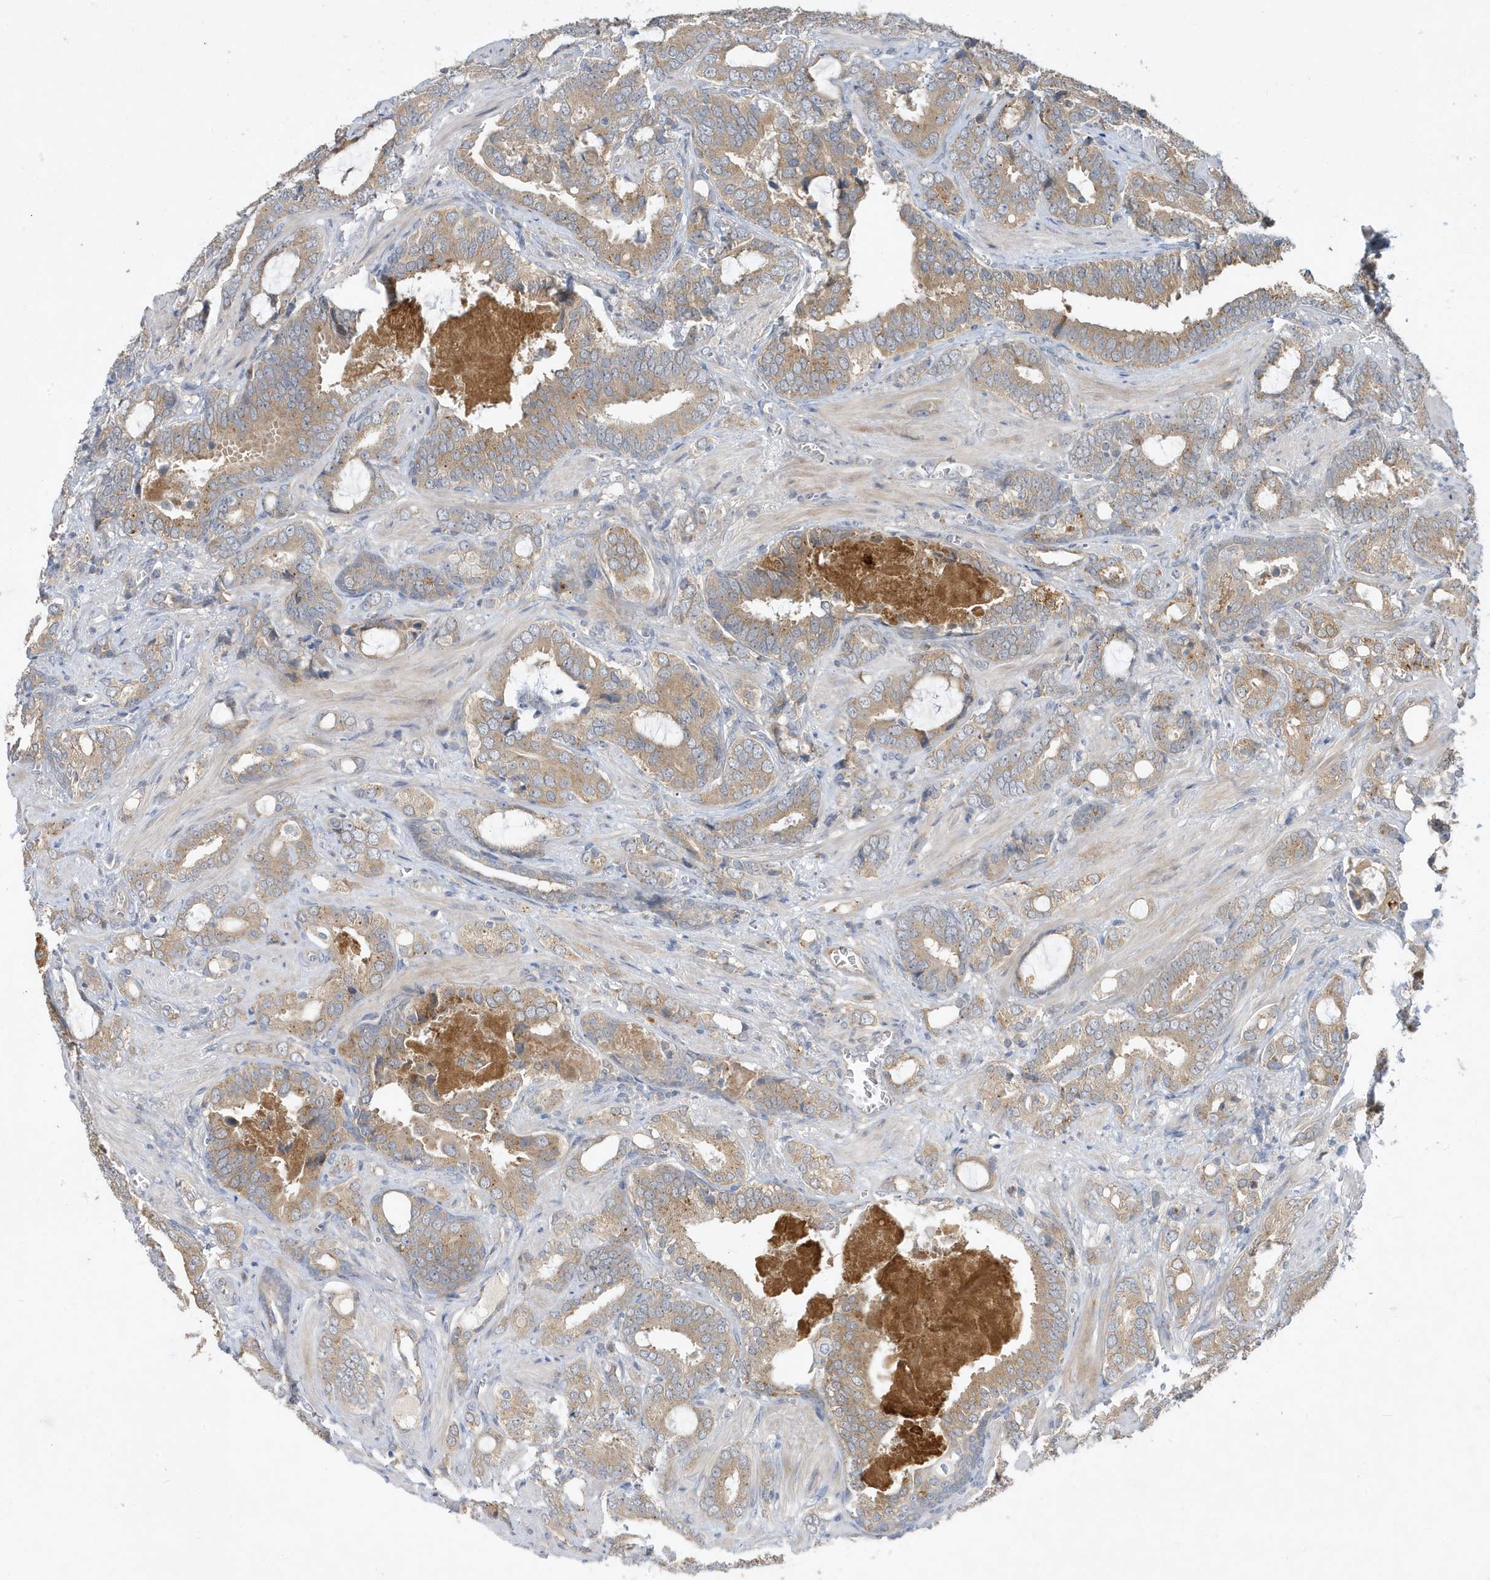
{"staining": {"intensity": "weak", "quantity": "<25%", "location": "cytoplasmic/membranous"}, "tissue": "prostate cancer", "cell_type": "Tumor cells", "image_type": "cancer", "snomed": [{"axis": "morphology", "description": "Adenocarcinoma, High grade"}, {"axis": "topography", "description": "Prostate and seminal vesicle, NOS"}], "caption": "Tumor cells show no significant staining in prostate cancer (adenocarcinoma (high-grade)). (DAB (3,3'-diaminobenzidine) IHC visualized using brightfield microscopy, high magnification).", "gene": "LAPTM4A", "patient": {"sex": "male", "age": 67}}